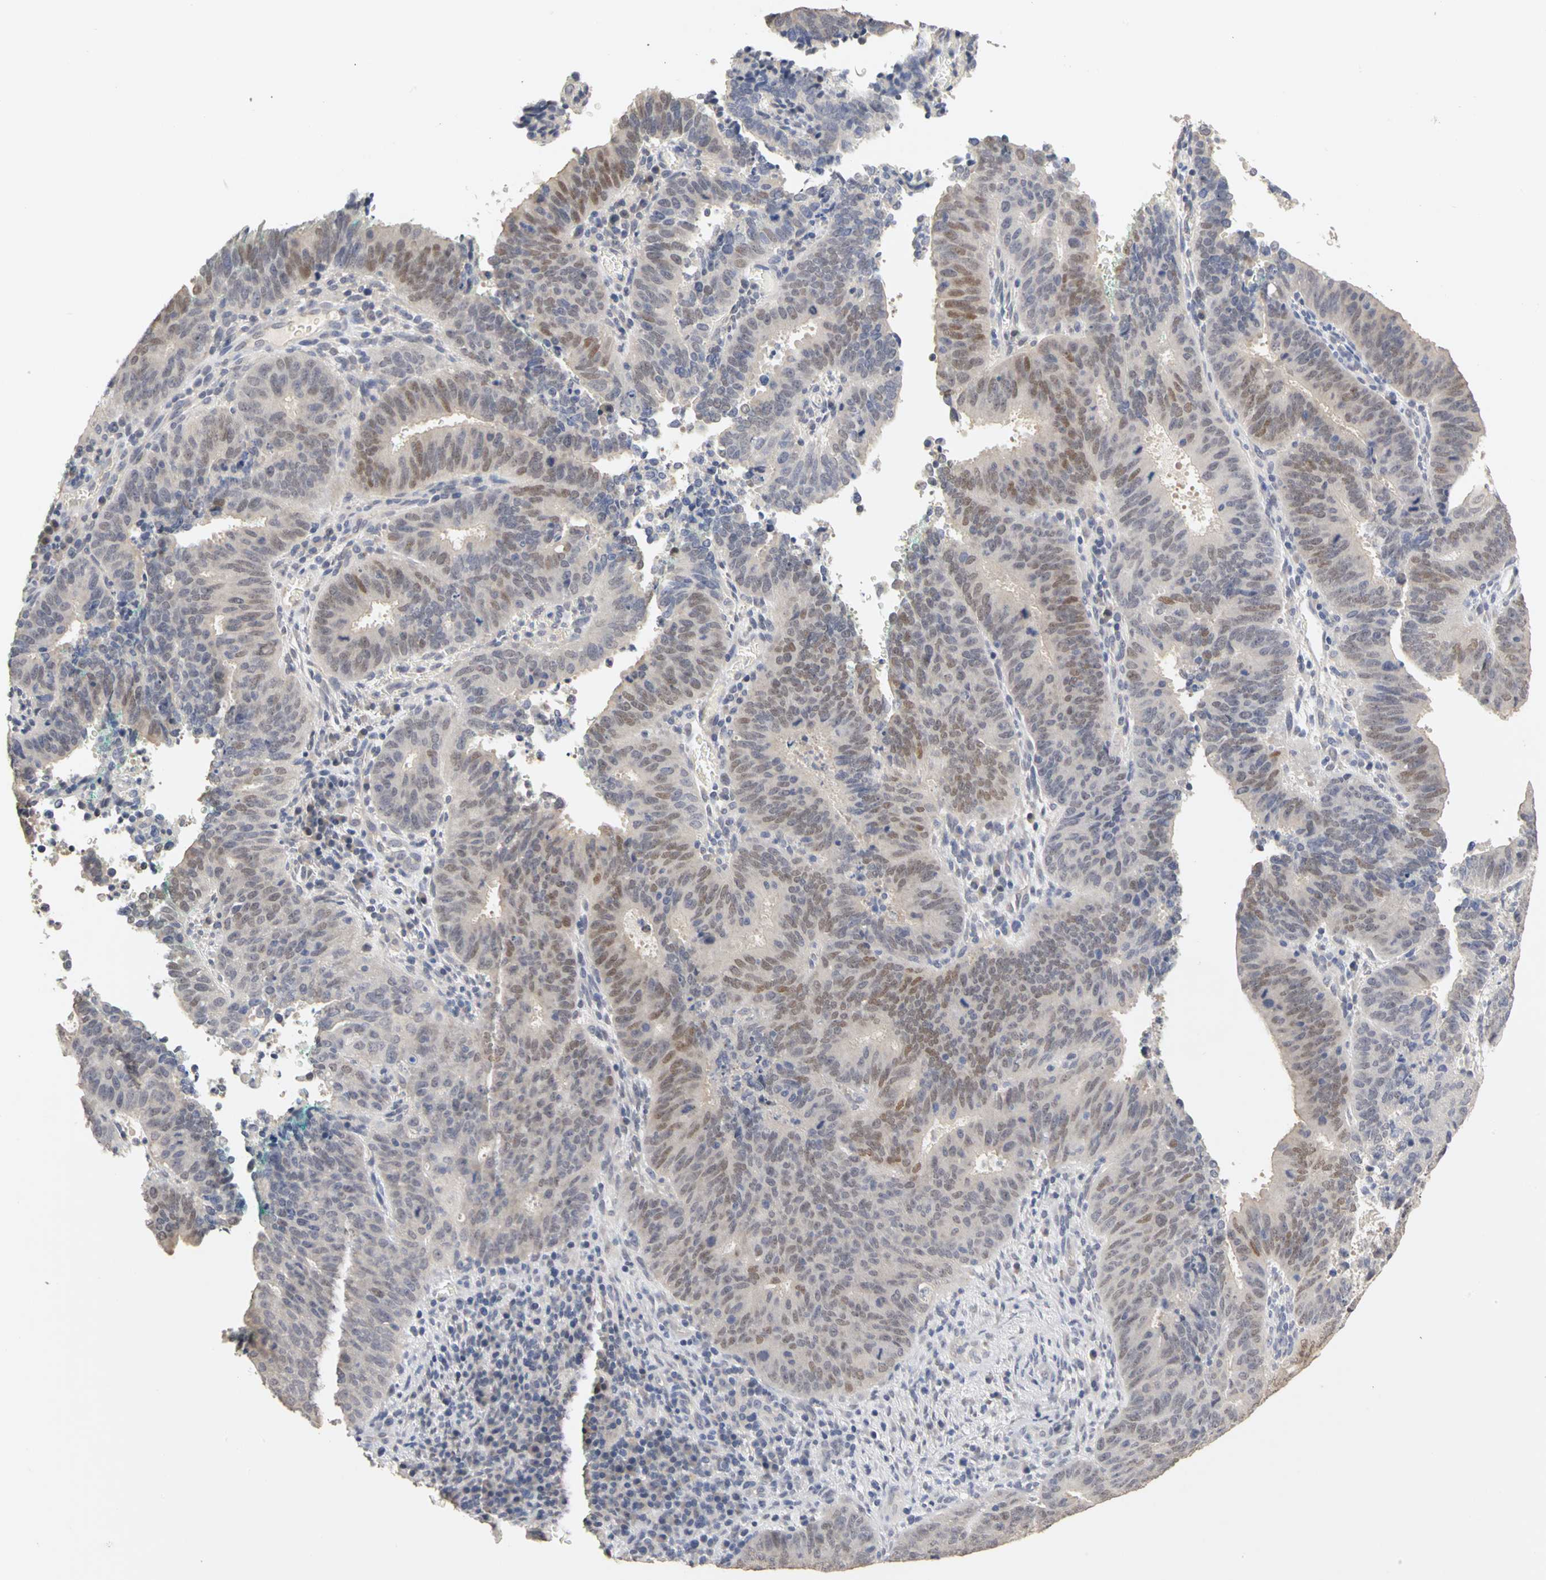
{"staining": {"intensity": "weak", "quantity": "25%-75%", "location": "nuclear"}, "tissue": "cervical cancer", "cell_type": "Tumor cells", "image_type": "cancer", "snomed": [{"axis": "morphology", "description": "Adenocarcinoma, NOS"}, {"axis": "topography", "description": "Cervix"}], "caption": "Immunohistochemical staining of cervical cancer (adenocarcinoma) exhibits low levels of weak nuclear staining in approximately 25%-75% of tumor cells. (DAB (3,3'-diaminobenzidine) = brown stain, brightfield microscopy at high magnification).", "gene": "PGR", "patient": {"sex": "female", "age": 44}}